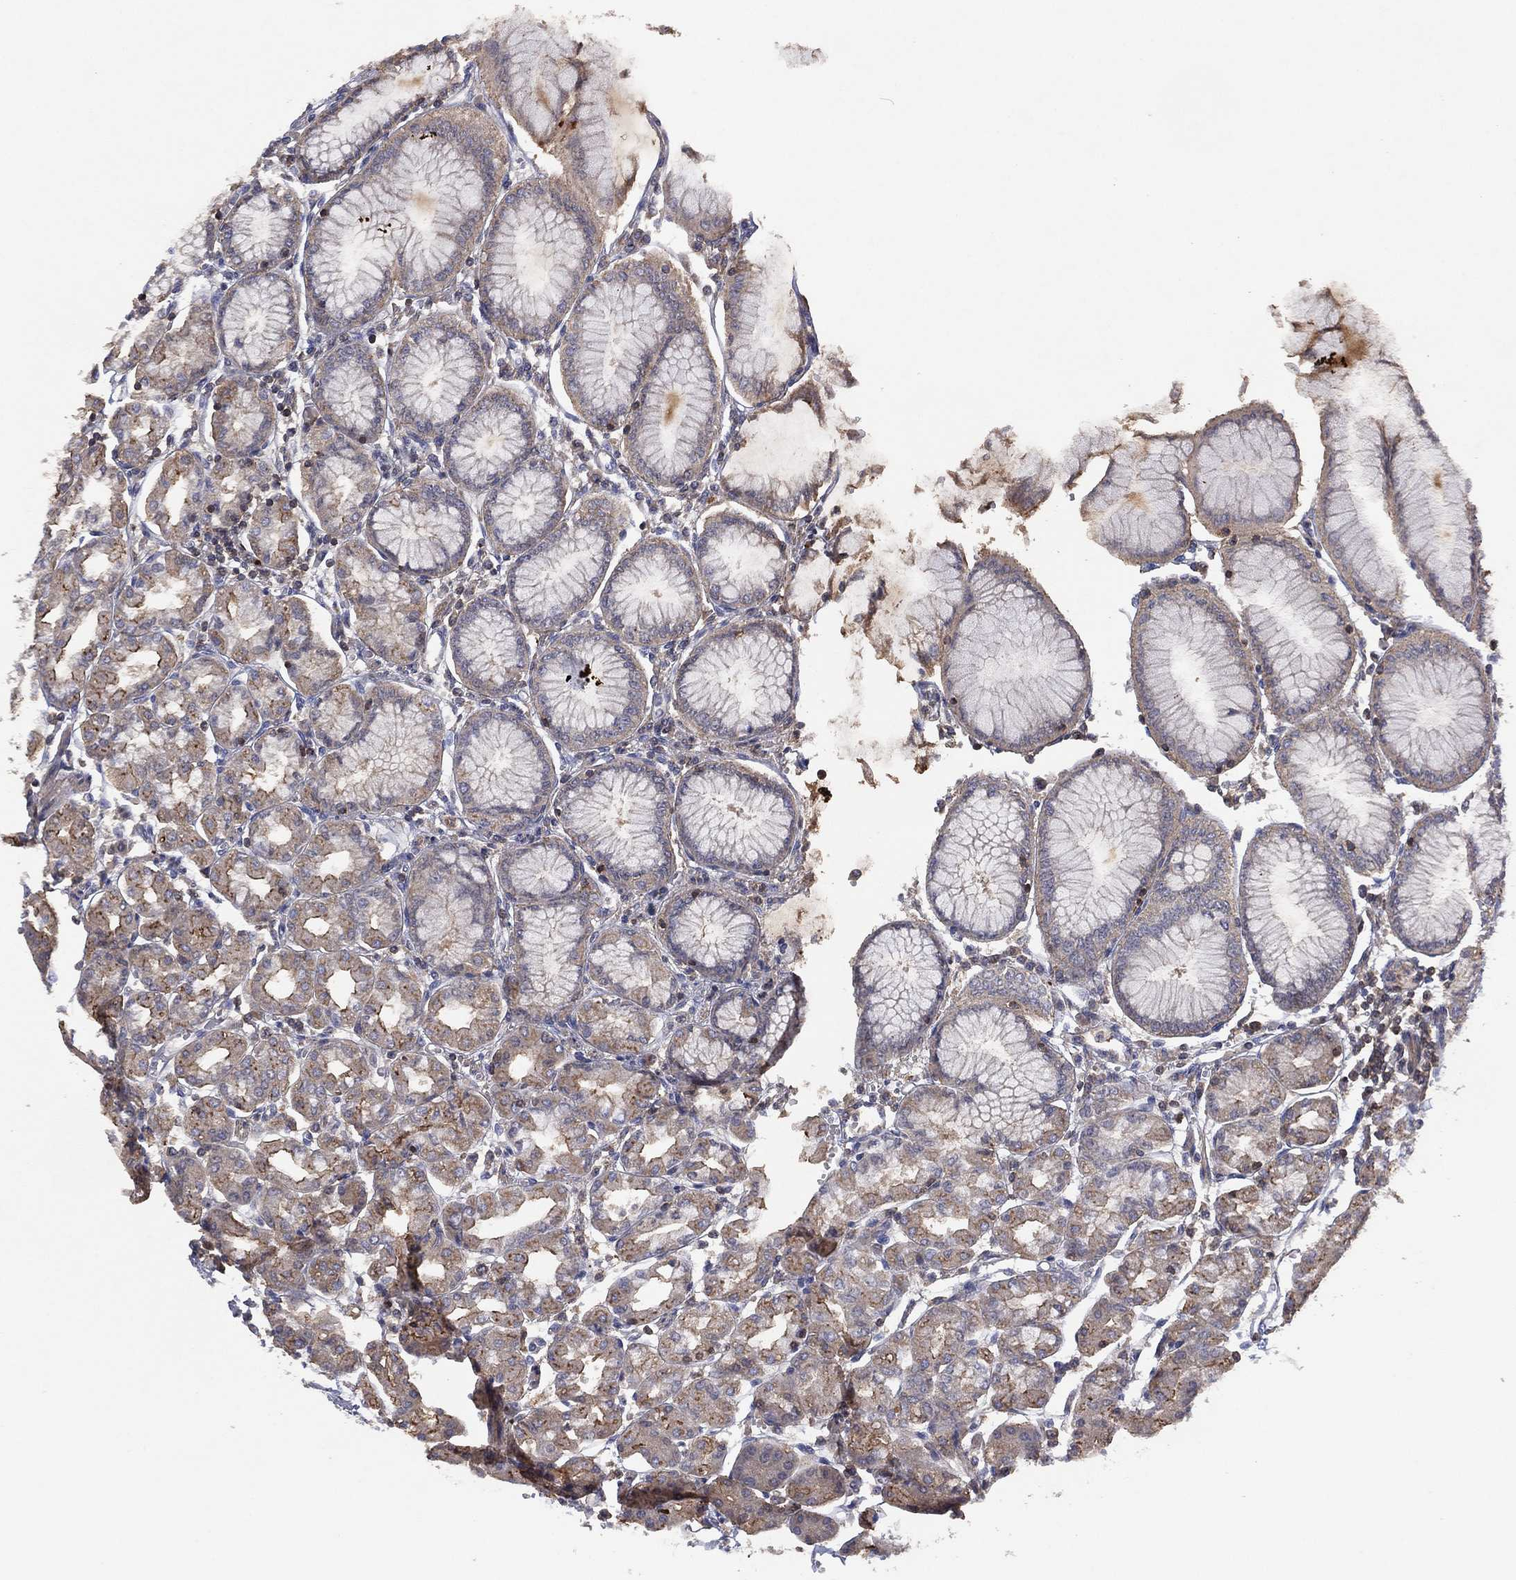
{"staining": {"intensity": "moderate", "quantity": "<25%", "location": "cytoplasmic/membranous"}, "tissue": "stomach", "cell_type": "Glandular cells", "image_type": "normal", "snomed": [{"axis": "morphology", "description": "Normal tissue, NOS"}, {"axis": "topography", "description": "Skeletal muscle"}, {"axis": "topography", "description": "Stomach"}], "caption": "This is a photomicrograph of immunohistochemistry staining of benign stomach, which shows moderate staining in the cytoplasmic/membranous of glandular cells.", "gene": "DOCK8", "patient": {"sex": "female", "age": 57}}